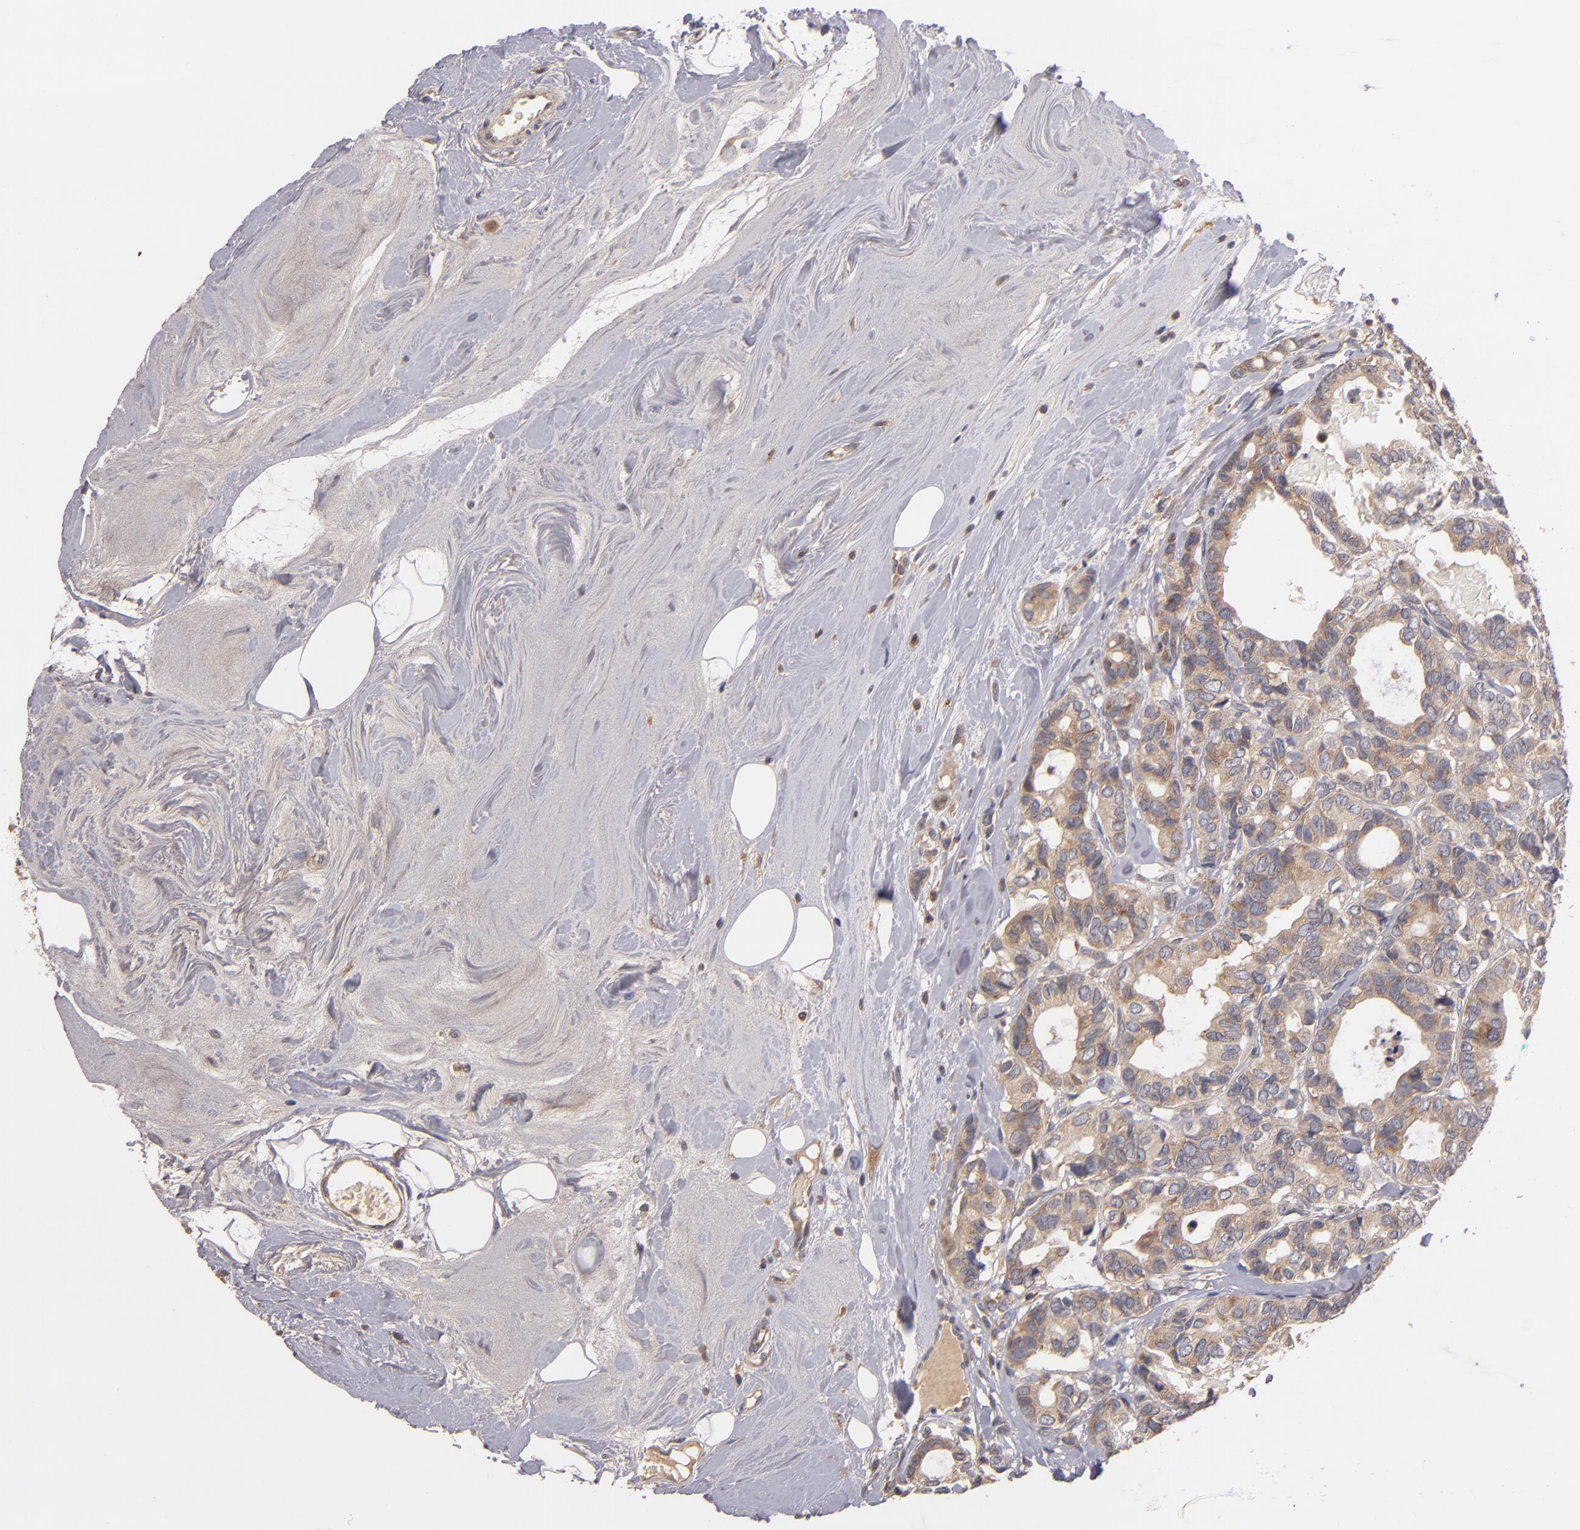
{"staining": {"intensity": "moderate", "quantity": ">75%", "location": "cytoplasmic/membranous"}, "tissue": "breast cancer", "cell_type": "Tumor cells", "image_type": "cancer", "snomed": [{"axis": "morphology", "description": "Duct carcinoma"}, {"axis": "topography", "description": "Breast"}], "caption": "Moderate cytoplasmic/membranous protein positivity is identified in approximately >75% of tumor cells in intraductal carcinoma (breast).", "gene": "UPF3B", "patient": {"sex": "female", "age": 69}}